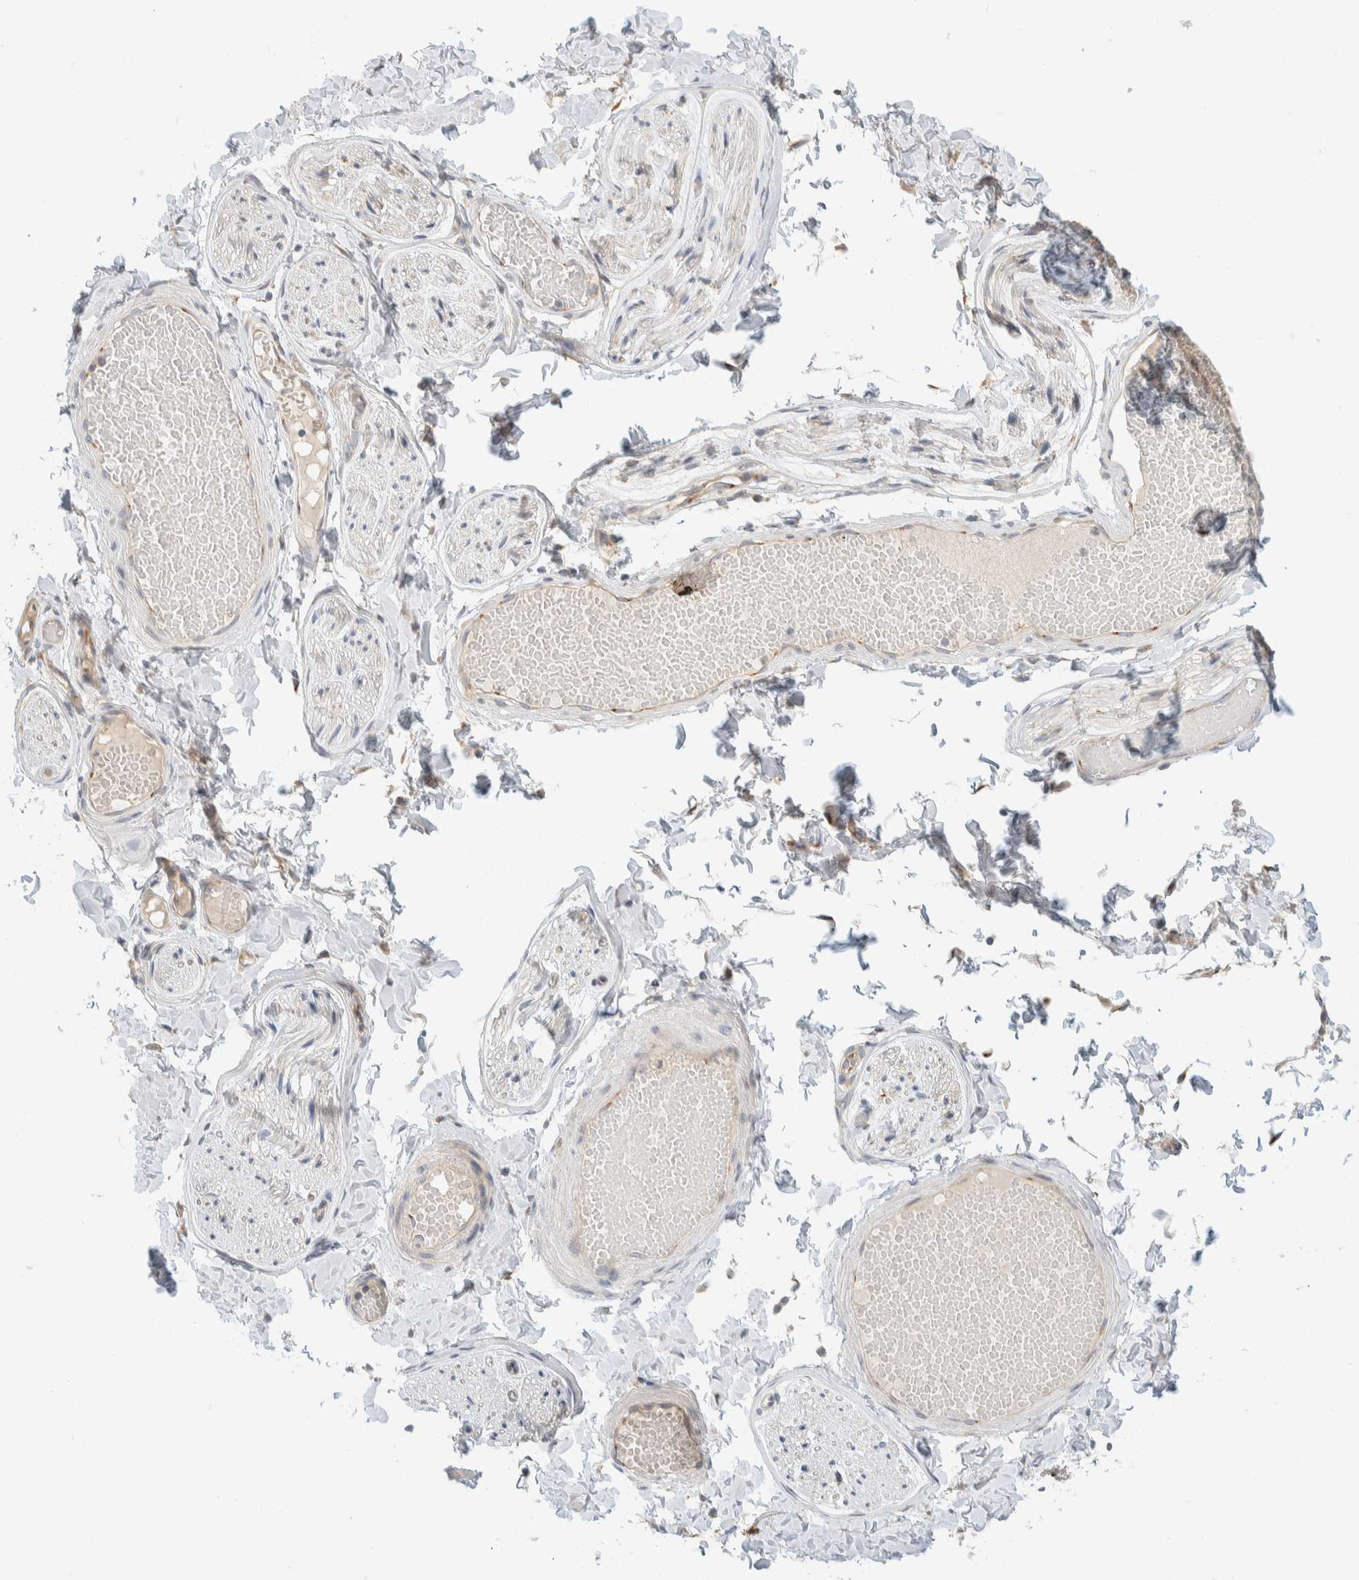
{"staining": {"intensity": "negative", "quantity": "none", "location": "none"}, "tissue": "adipose tissue", "cell_type": "Adipocytes", "image_type": "normal", "snomed": [{"axis": "morphology", "description": "Normal tissue, NOS"}, {"axis": "topography", "description": "Adipose tissue"}, {"axis": "topography", "description": "Vascular tissue"}, {"axis": "topography", "description": "Peripheral nerve tissue"}], "caption": "DAB (3,3'-diaminobenzidine) immunohistochemical staining of benign adipose tissue exhibits no significant positivity in adipocytes. (DAB (3,3'-diaminobenzidine) IHC with hematoxylin counter stain).", "gene": "TMEM184B", "patient": {"sex": "male", "age": 25}}